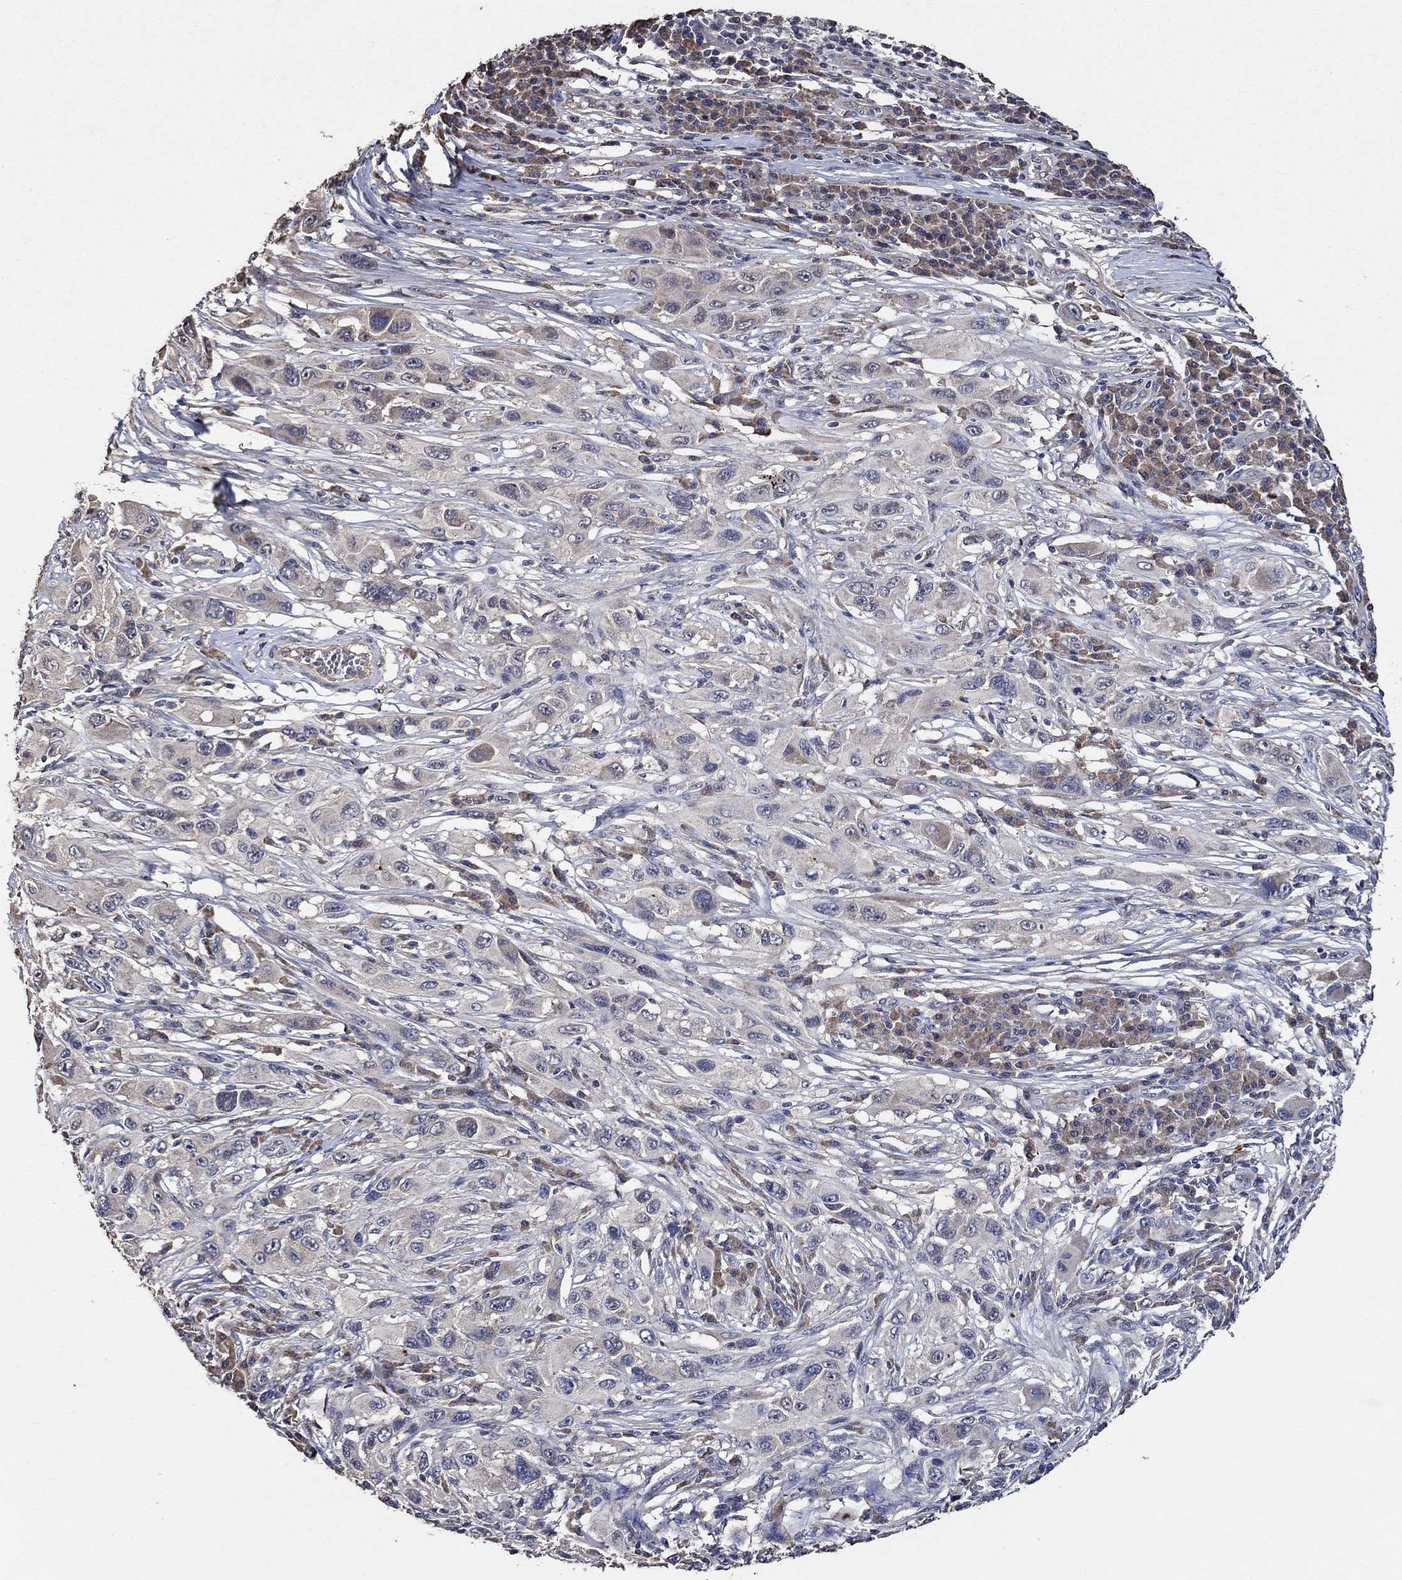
{"staining": {"intensity": "weak", "quantity": "<25%", "location": "cytoplasmic/membranous"}, "tissue": "melanoma", "cell_type": "Tumor cells", "image_type": "cancer", "snomed": [{"axis": "morphology", "description": "Malignant melanoma, NOS"}, {"axis": "topography", "description": "Skin"}], "caption": "An image of malignant melanoma stained for a protein reveals no brown staining in tumor cells.", "gene": "HAP1", "patient": {"sex": "male", "age": 53}}